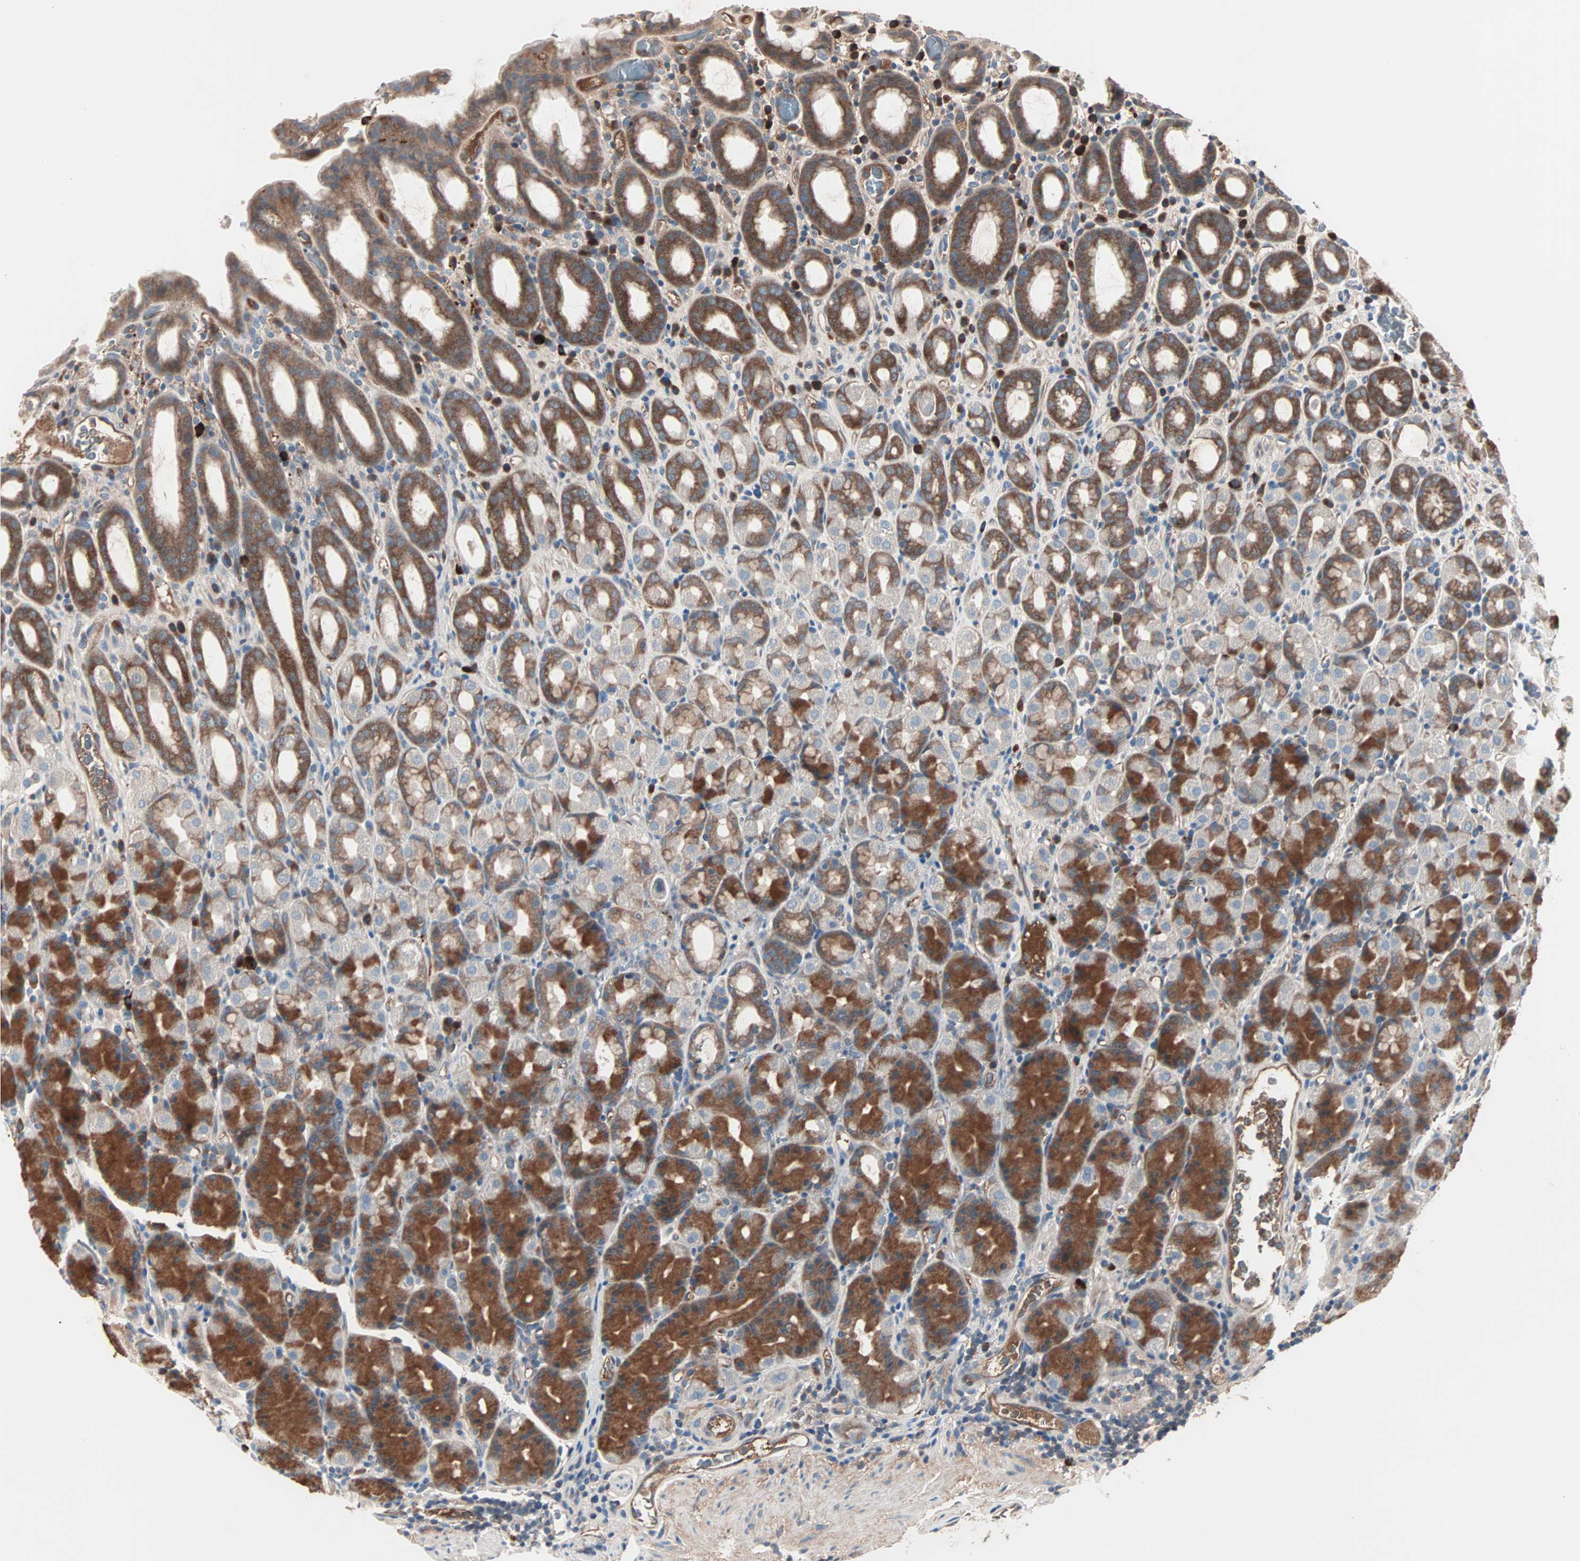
{"staining": {"intensity": "strong", "quantity": "25%-75%", "location": "cytoplasmic/membranous"}, "tissue": "stomach", "cell_type": "Glandular cells", "image_type": "normal", "snomed": [{"axis": "morphology", "description": "Normal tissue, NOS"}, {"axis": "topography", "description": "Stomach, upper"}], "caption": "Protein staining shows strong cytoplasmic/membranous positivity in approximately 25%-75% of glandular cells in normal stomach. The protein is stained brown, and the nuclei are stained in blue (DAB (3,3'-diaminobenzidine) IHC with brightfield microscopy, high magnification).", "gene": "CAD", "patient": {"sex": "male", "age": 68}}